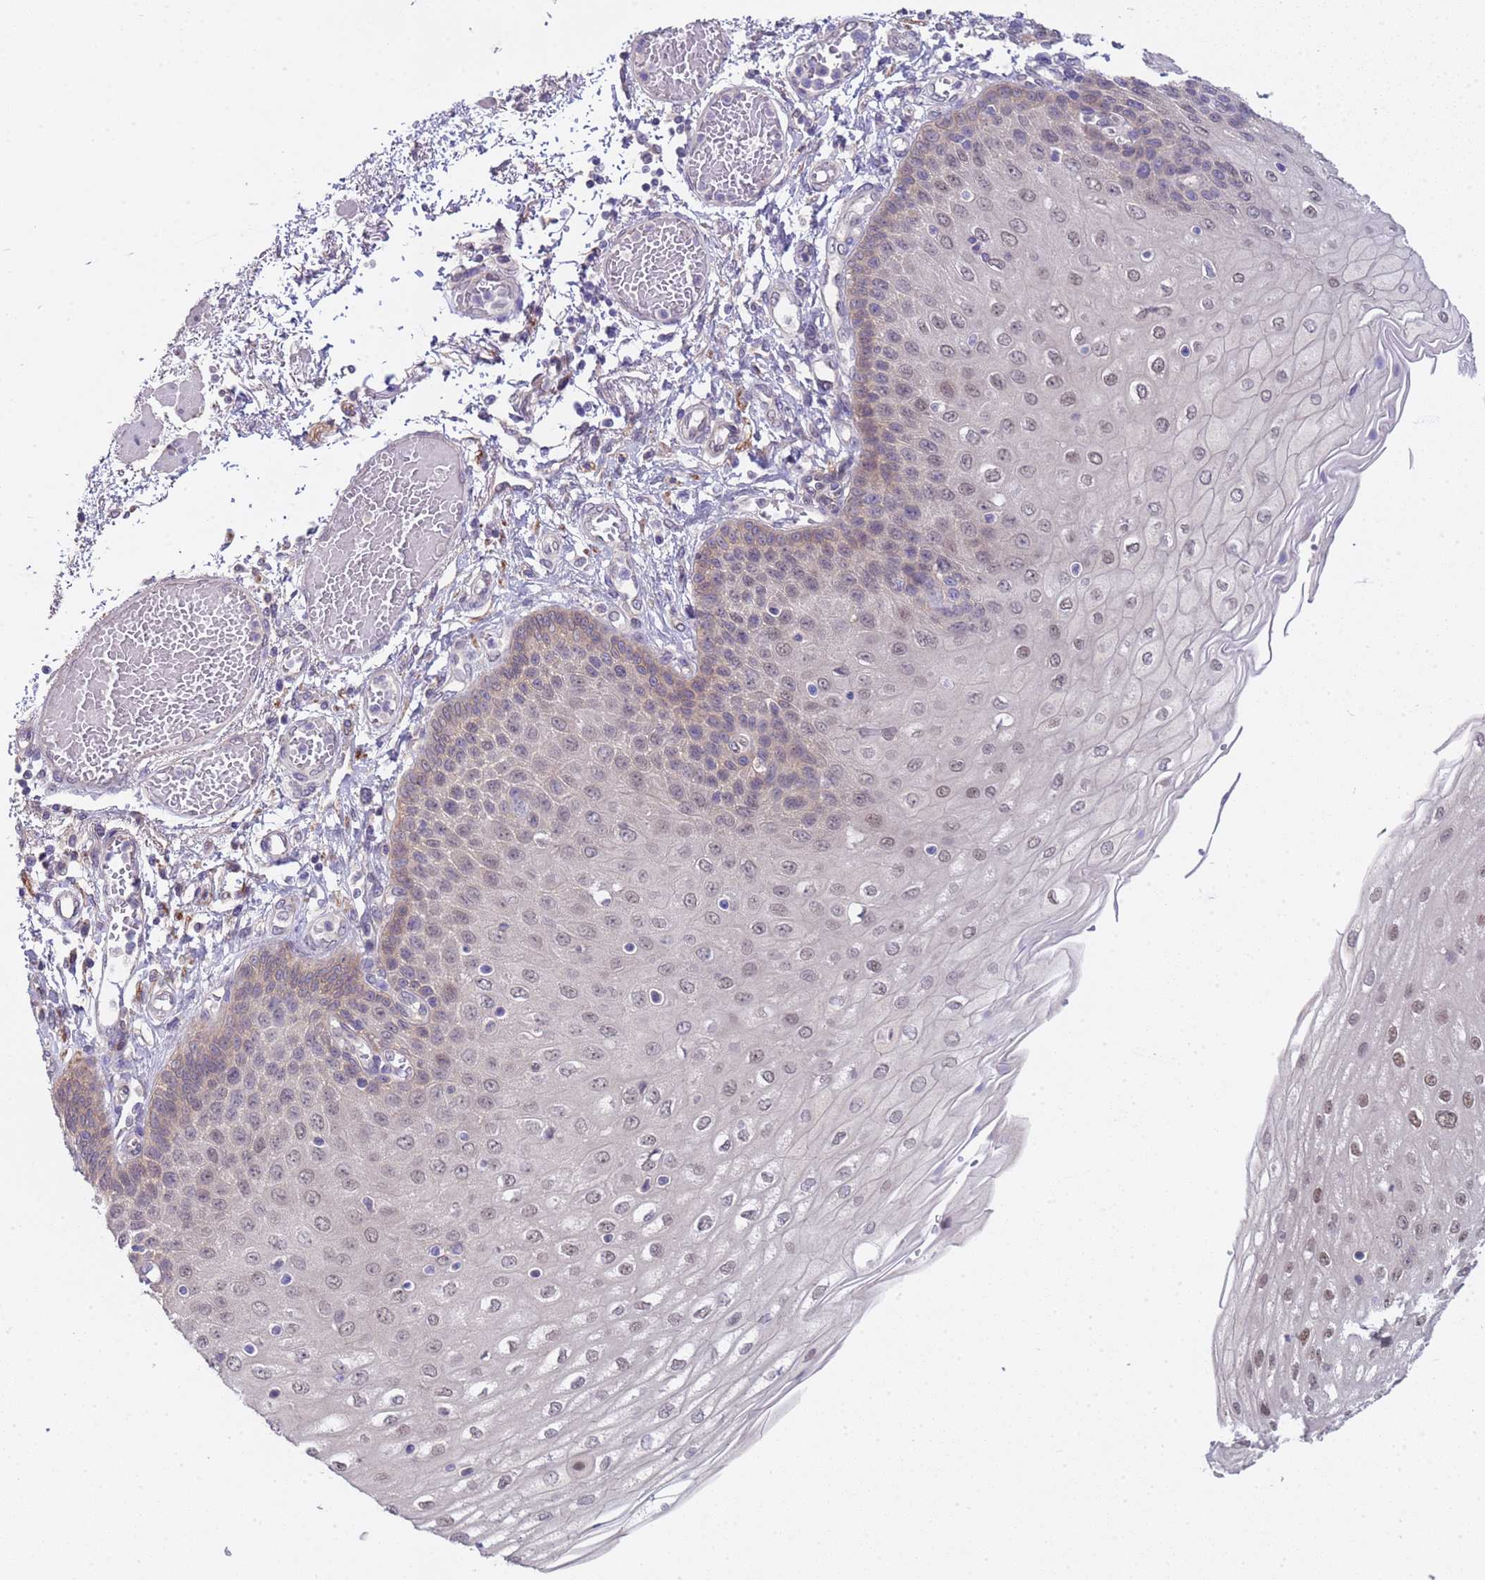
{"staining": {"intensity": "weak", "quantity": ">75%", "location": "nuclear"}, "tissue": "esophagus", "cell_type": "Squamous epithelial cells", "image_type": "normal", "snomed": [{"axis": "morphology", "description": "Normal tissue, NOS"}, {"axis": "topography", "description": "Esophagus"}], "caption": "Immunohistochemistry image of unremarkable human esophagus stained for a protein (brown), which displays low levels of weak nuclear positivity in about >75% of squamous epithelial cells.", "gene": "TRMT10A", "patient": {"sex": "male", "age": 81}}